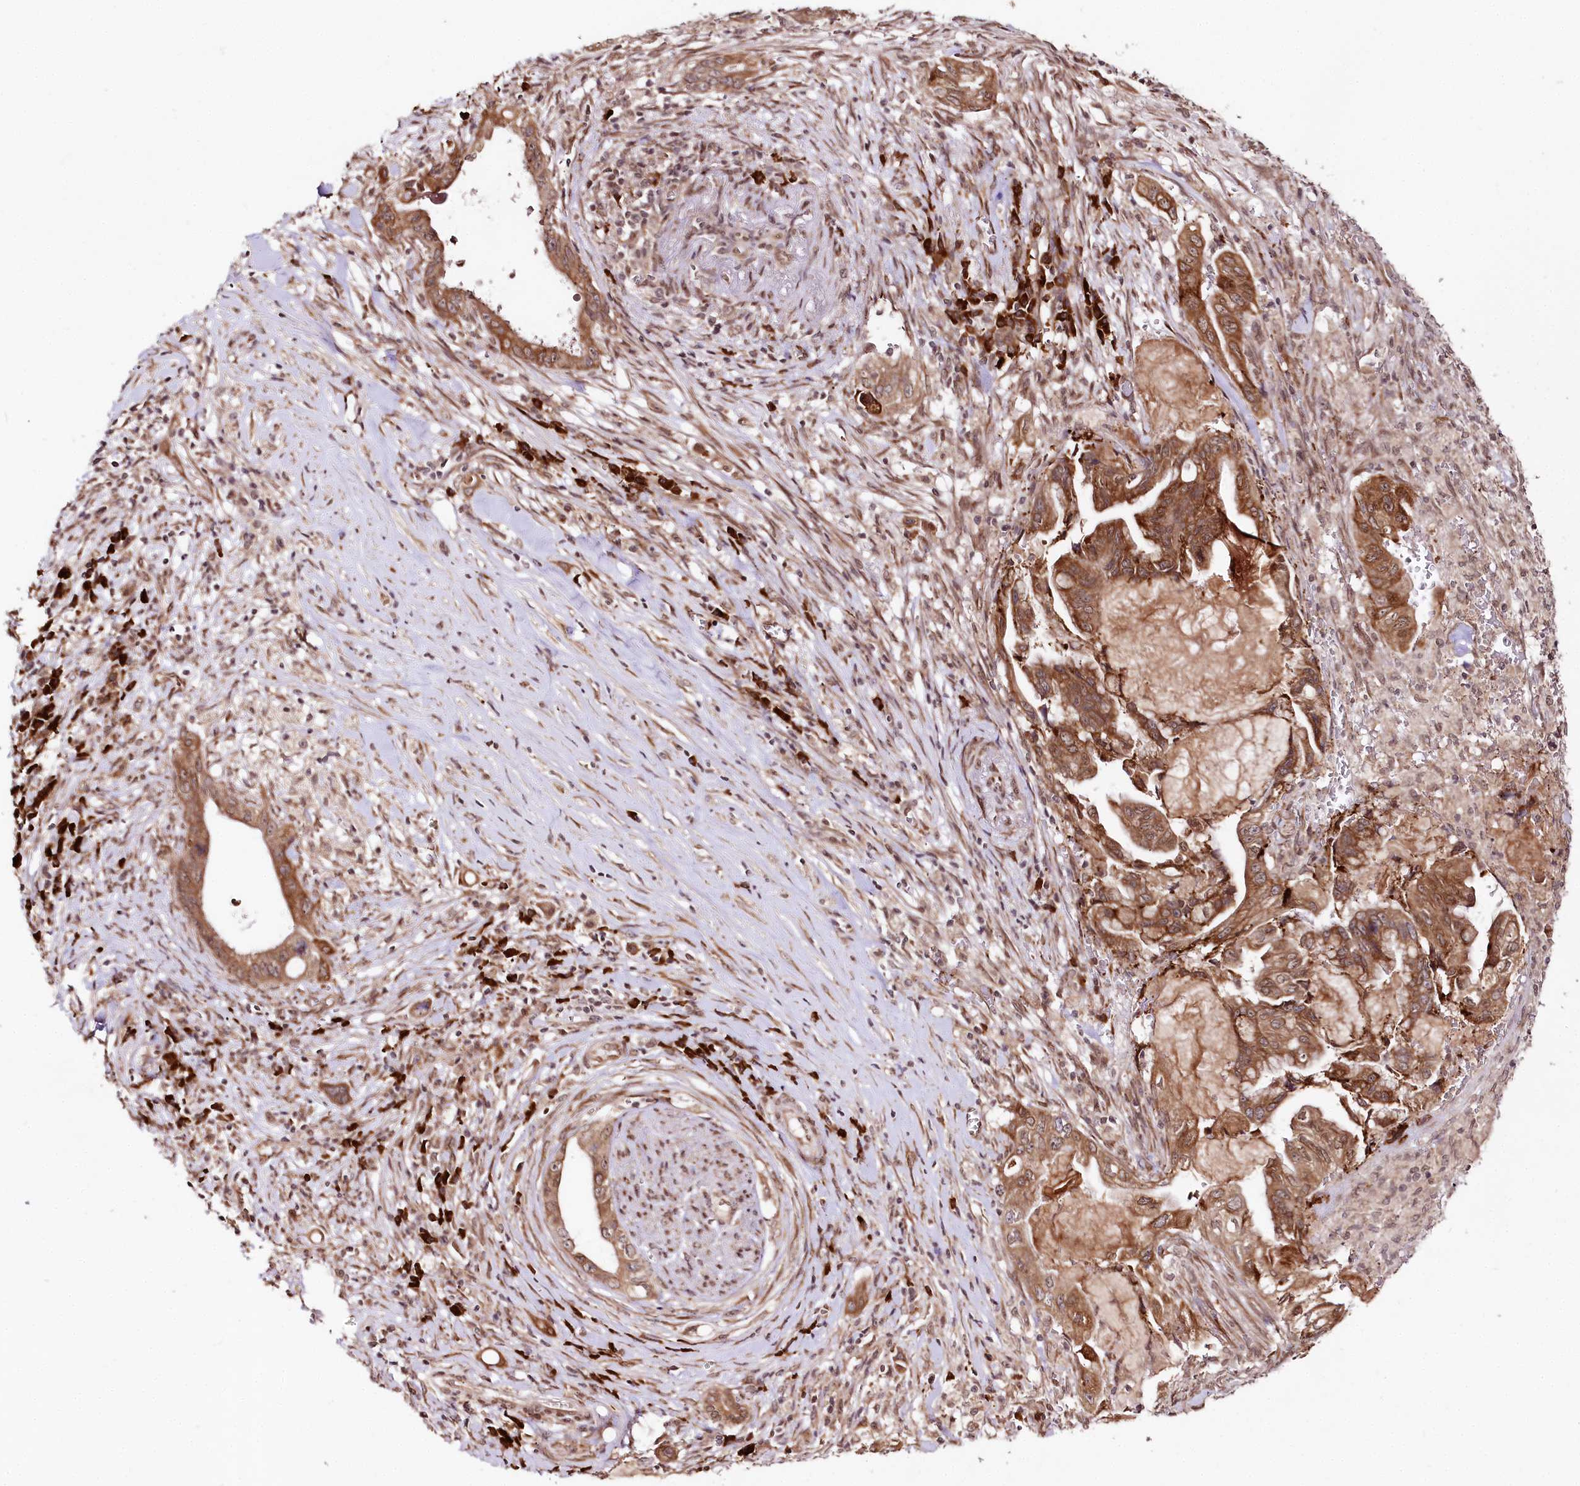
{"staining": {"intensity": "moderate", "quantity": ">75%", "location": "cytoplasmic/membranous"}, "tissue": "pancreatic cancer", "cell_type": "Tumor cells", "image_type": "cancer", "snomed": [{"axis": "morphology", "description": "Adenocarcinoma, NOS"}, {"axis": "topography", "description": "Pancreas"}], "caption": "The micrograph demonstrates immunohistochemical staining of pancreatic cancer (adenocarcinoma). There is moderate cytoplasmic/membranous staining is appreciated in about >75% of tumor cells. The protein of interest is stained brown, and the nuclei are stained in blue (DAB (3,3'-diaminobenzidine) IHC with brightfield microscopy, high magnification).", "gene": "ENSG00000144785", "patient": {"sex": "female", "age": 73}}